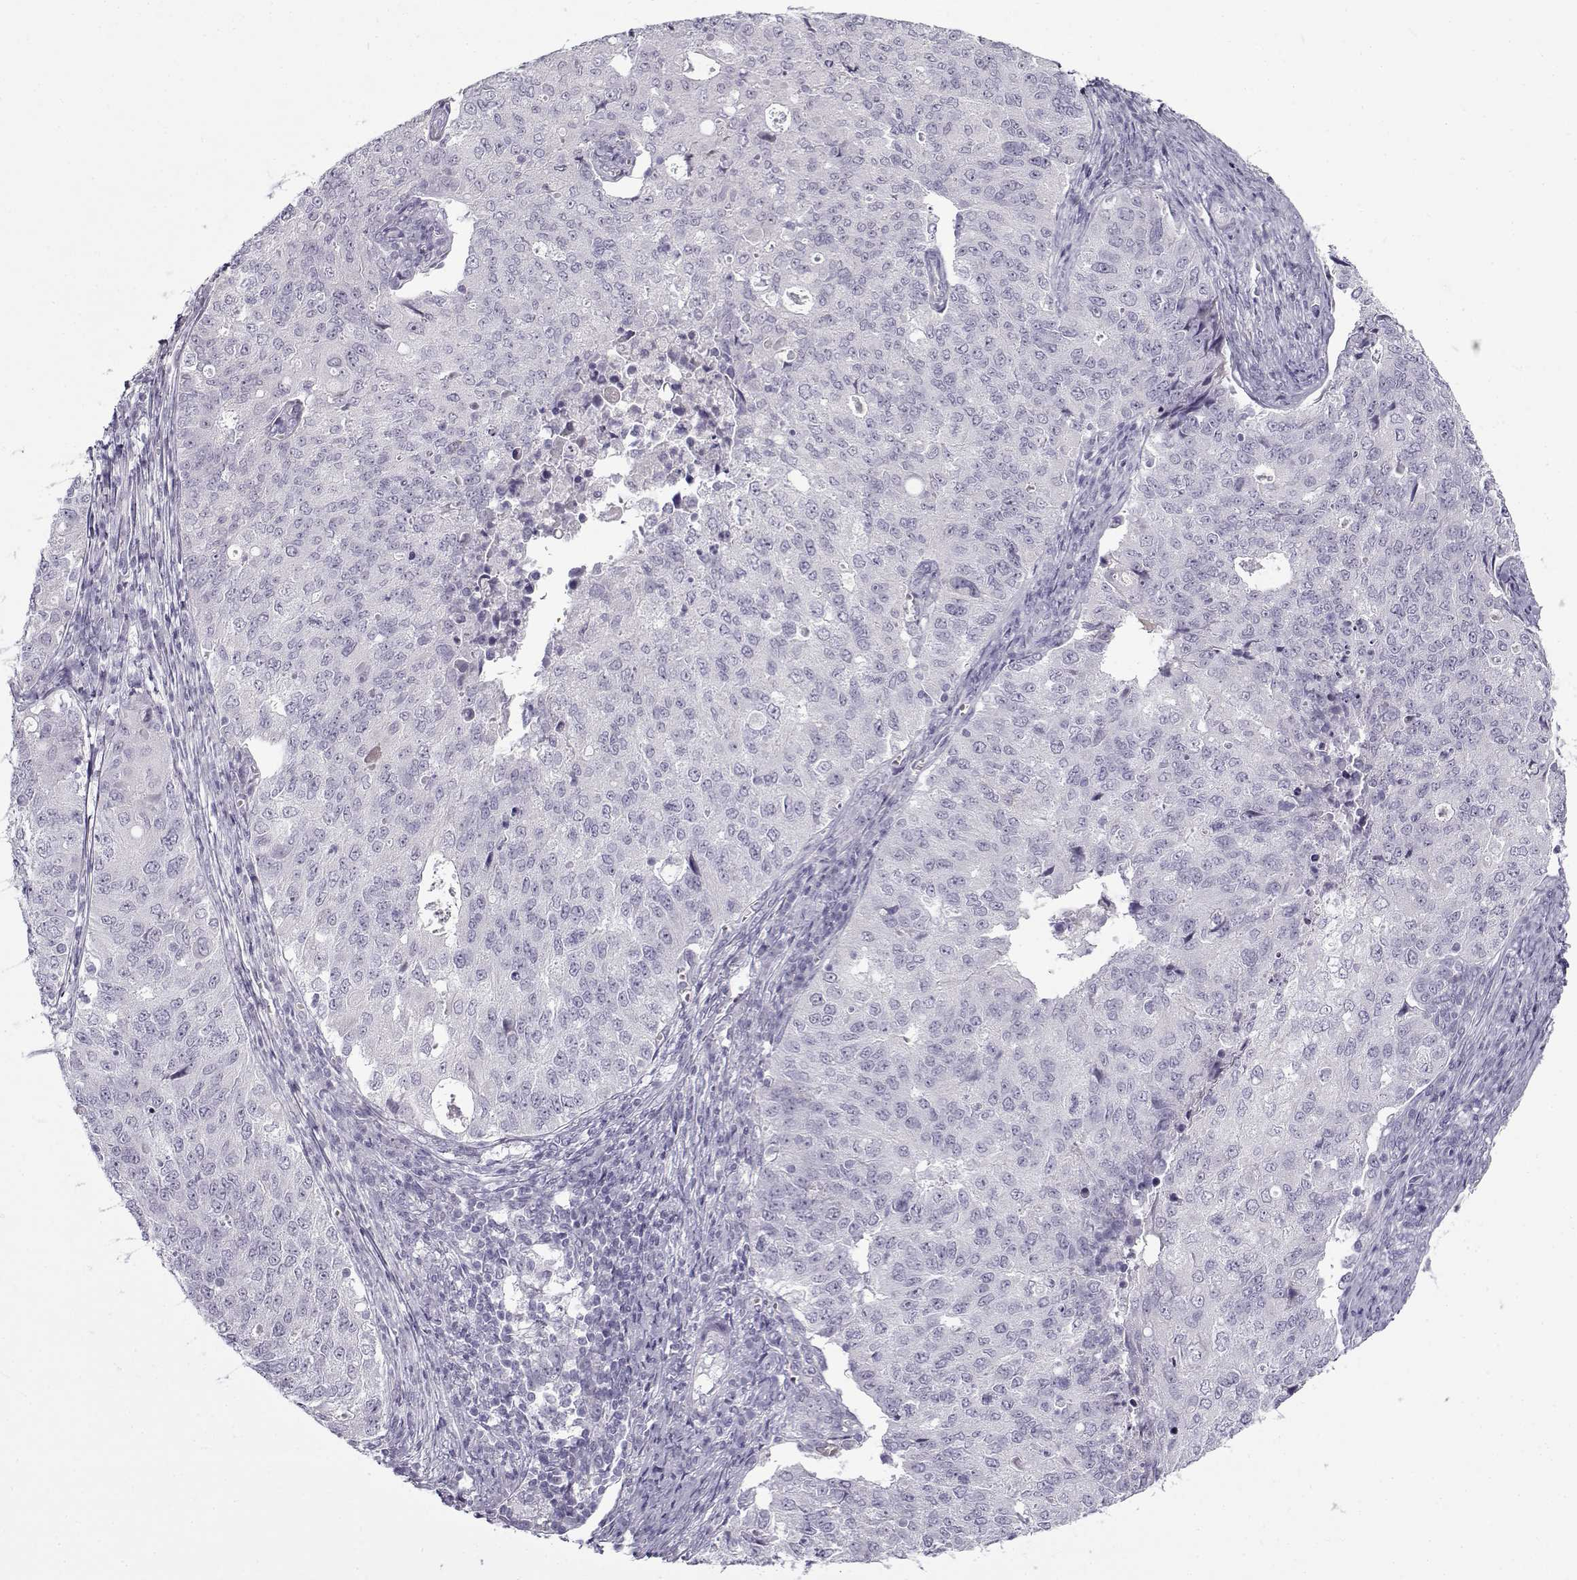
{"staining": {"intensity": "negative", "quantity": "none", "location": "none"}, "tissue": "endometrial cancer", "cell_type": "Tumor cells", "image_type": "cancer", "snomed": [{"axis": "morphology", "description": "Adenocarcinoma, NOS"}, {"axis": "topography", "description": "Endometrium"}], "caption": "This is an immunohistochemistry photomicrograph of adenocarcinoma (endometrial). There is no positivity in tumor cells.", "gene": "GTSF1L", "patient": {"sex": "female", "age": 43}}